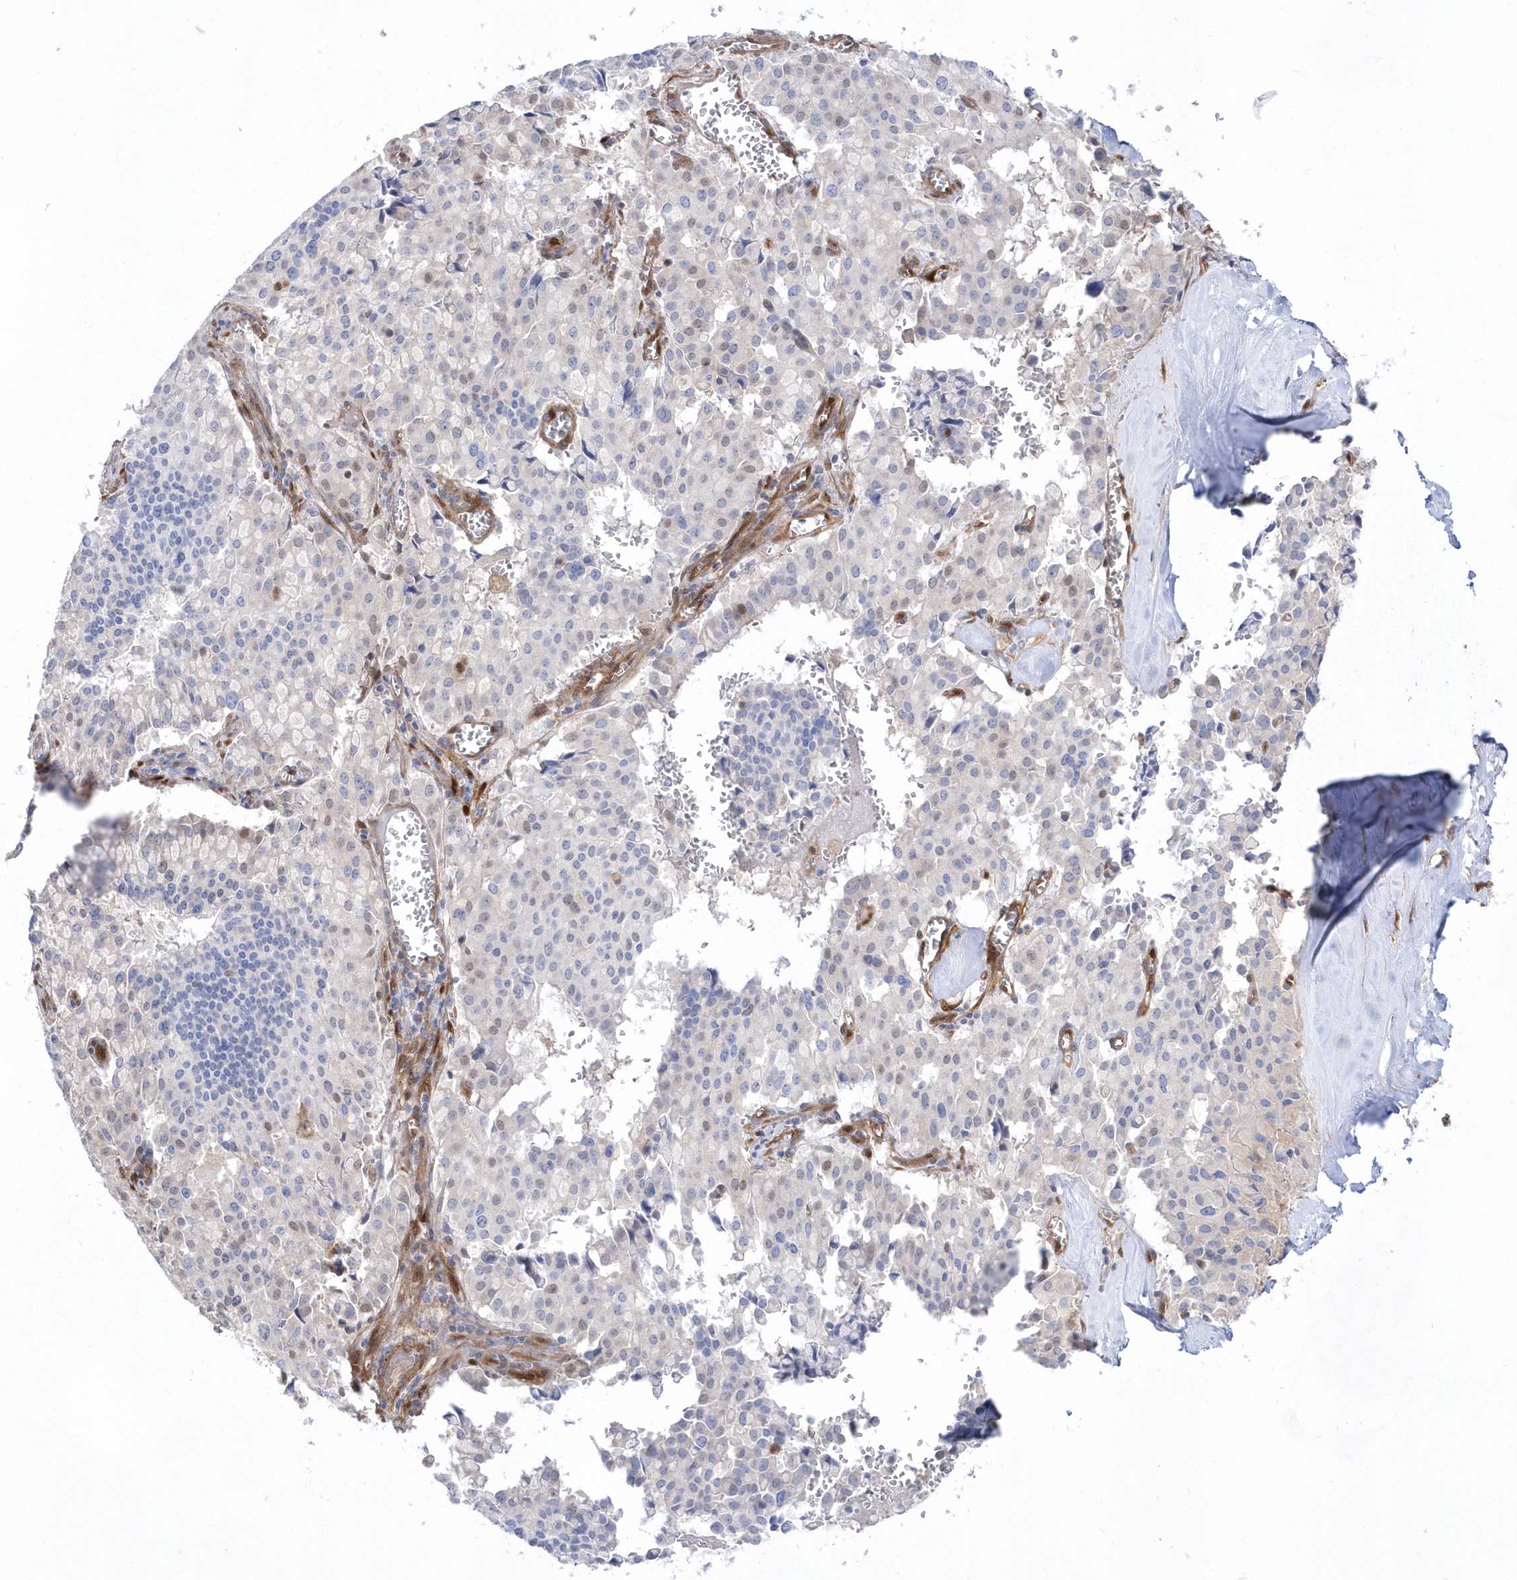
{"staining": {"intensity": "negative", "quantity": "none", "location": "none"}, "tissue": "pancreatic cancer", "cell_type": "Tumor cells", "image_type": "cancer", "snomed": [{"axis": "morphology", "description": "Adenocarcinoma, NOS"}, {"axis": "topography", "description": "Pancreas"}], "caption": "Immunohistochemical staining of human pancreatic adenocarcinoma exhibits no significant positivity in tumor cells. (Brightfield microscopy of DAB immunohistochemistry at high magnification).", "gene": "BDH2", "patient": {"sex": "male", "age": 65}}